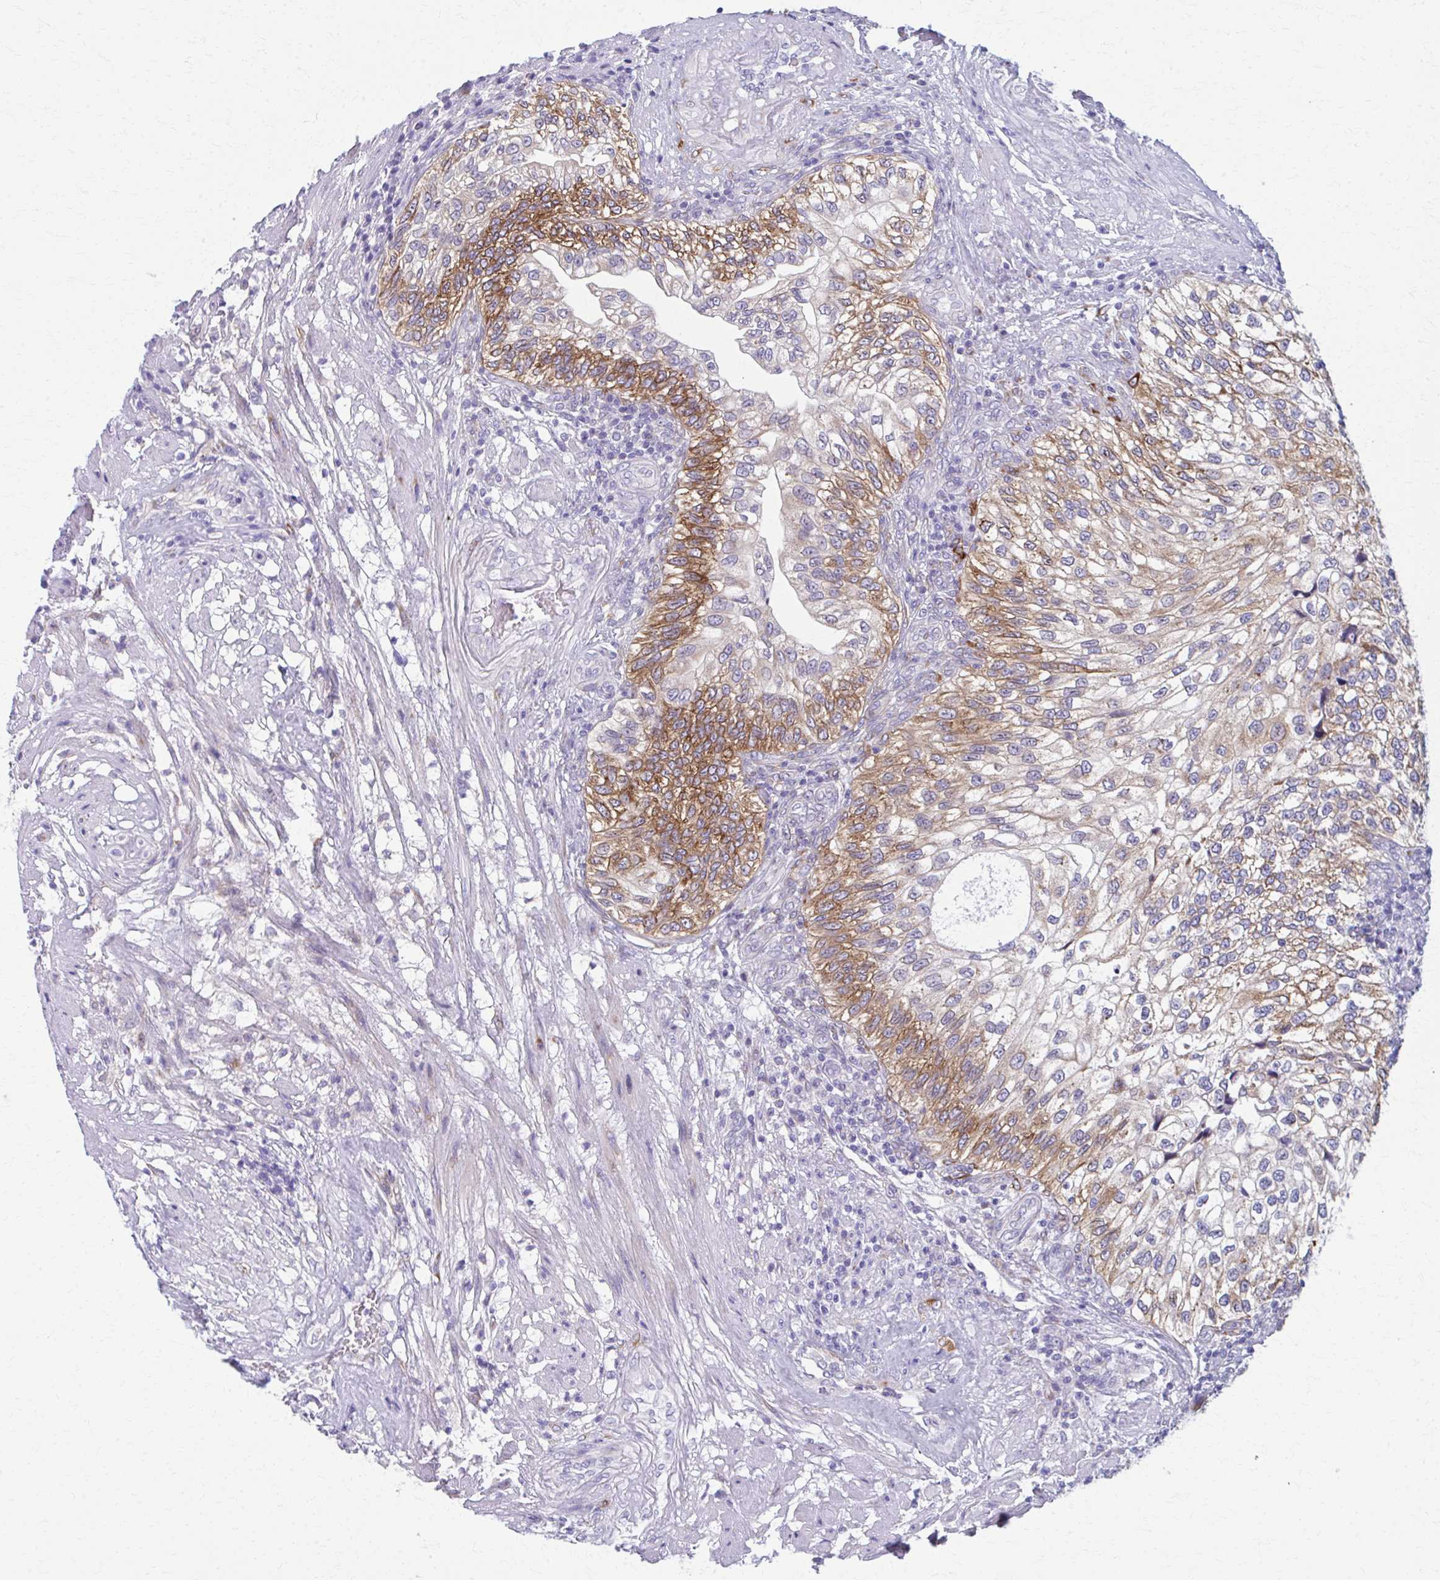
{"staining": {"intensity": "strong", "quantity": "25%-75%", "location": "cytoplasmic/membranous"}, "tissue": "urothelial cancer", "cell_type": "Tumor cells", "image_type": "cancer", "snomed": [{"axis": "morphology", "description": "Urothelial carcinoma, NOS"}, {"axis": "topography", "description": "Urinary bladder"}], "caption": "Immunohistochemistry (DAB (3,3'-diaminobenzidine)) staining of human transitional cell carcinoma shows strong cytoplasmic/membranous protein expression in about 25%-75% of tumor cells.", "gene": "SPATS2L", "patient": {"sex": "male", "age": 87}}